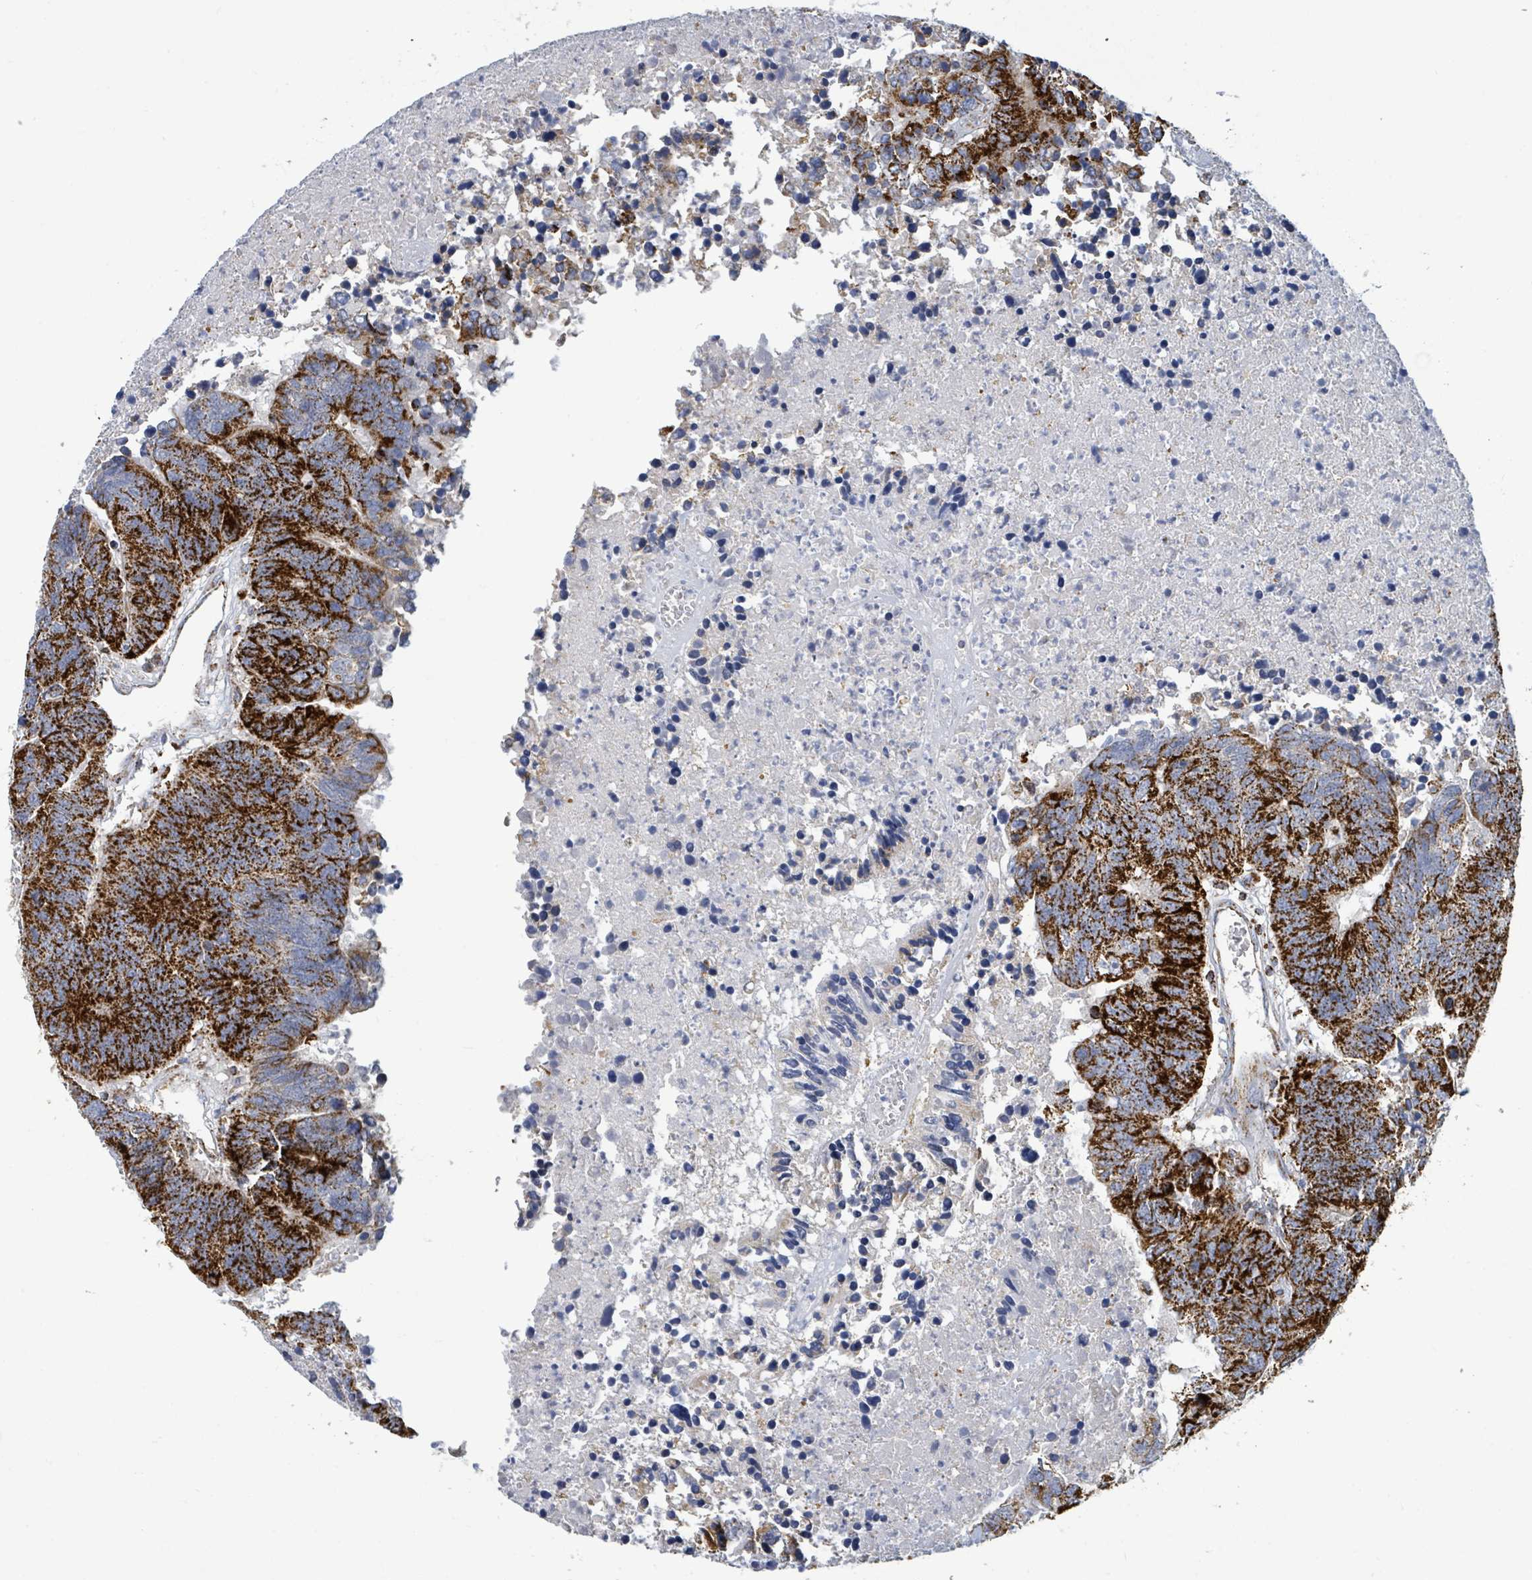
{"staining": {"intensity": "strong", "quantity": ">75%", "location": "cytoplasmic/membranous"}, "tissue": "colorectal cancer", "cell_type": "Tumor cells", "image_type": "cancer", "snomed": [{"axis": "morphology", "description": "Adenocarcinoma, NOS"}, {"axis": "topography", "description": "Colon"}], "caption": "Immunohistochemical staining of human colorectal adenocarcinoma displays high levels of strong cytoplasmic/membranous protein expression in about >75% of tumor cells.", "gene": "SUCLG2", "patient": {"sex": "female", "age": 48}}